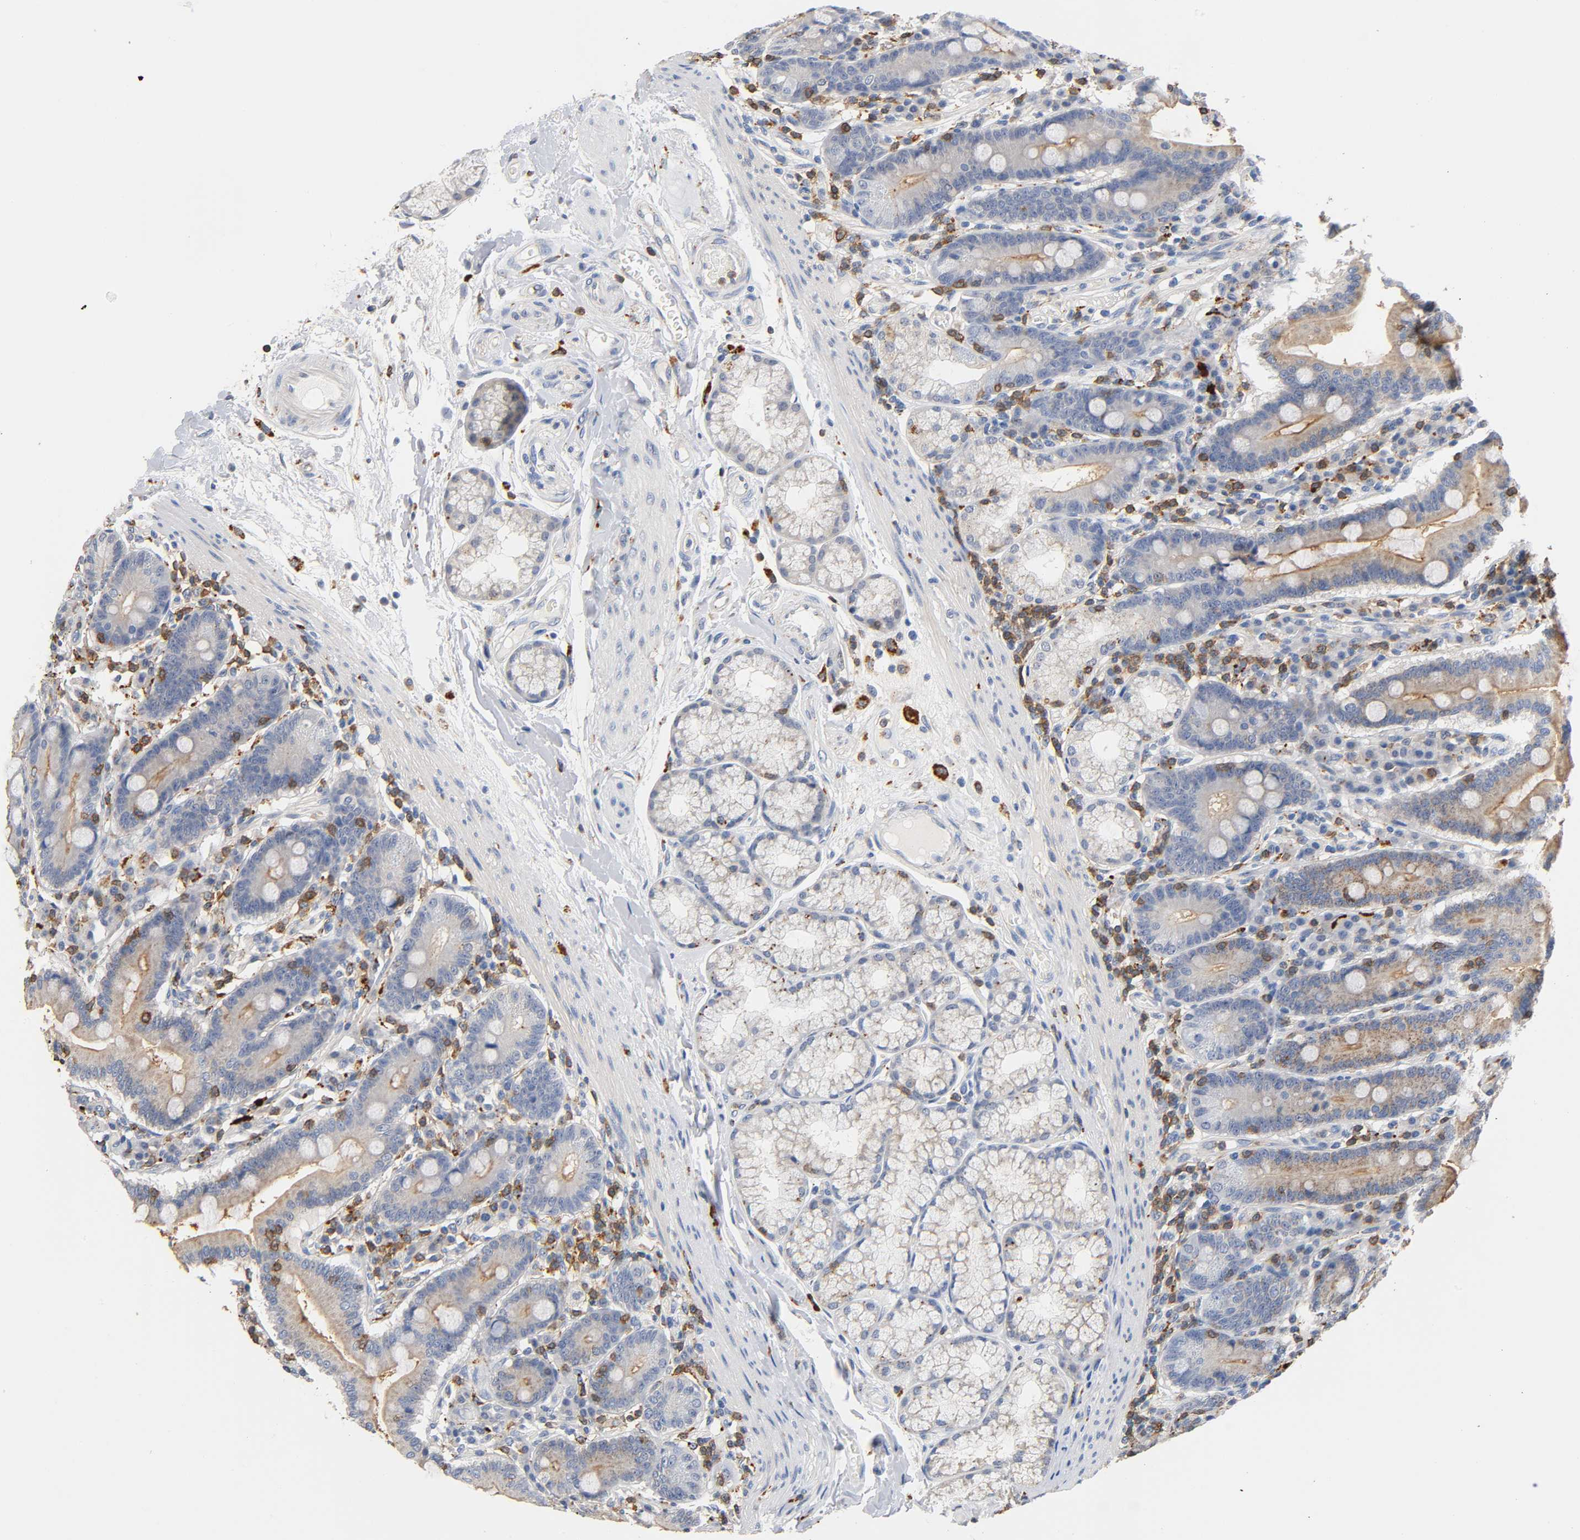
{"staining": {"intensity": "weak", "quantity": "25%-75%", "location": "cytoplasmic/membranous"}, "tissue": "duodenum", "cell_type": "Glandular cells", "image_type": "normal", "snomed": [{"axis": "morphology", "description": "Normal tissue, NOS"}, {"axis": "topography", "description": "Duodenum"}], "caption": "An IHC image of normal tissue is shown. Protein staining in brown highlights weak cytoplasmic/membranous positivity in duodenum within glandular cells. The staining is performed using DAB (3,3'-diaminobenzidine) brown chromogen to label protein expression. The nuclei are counter-stained blue using hematoxylin.", "gene": "UCKL1", "patient": {"sex": "female", "age": 64}}